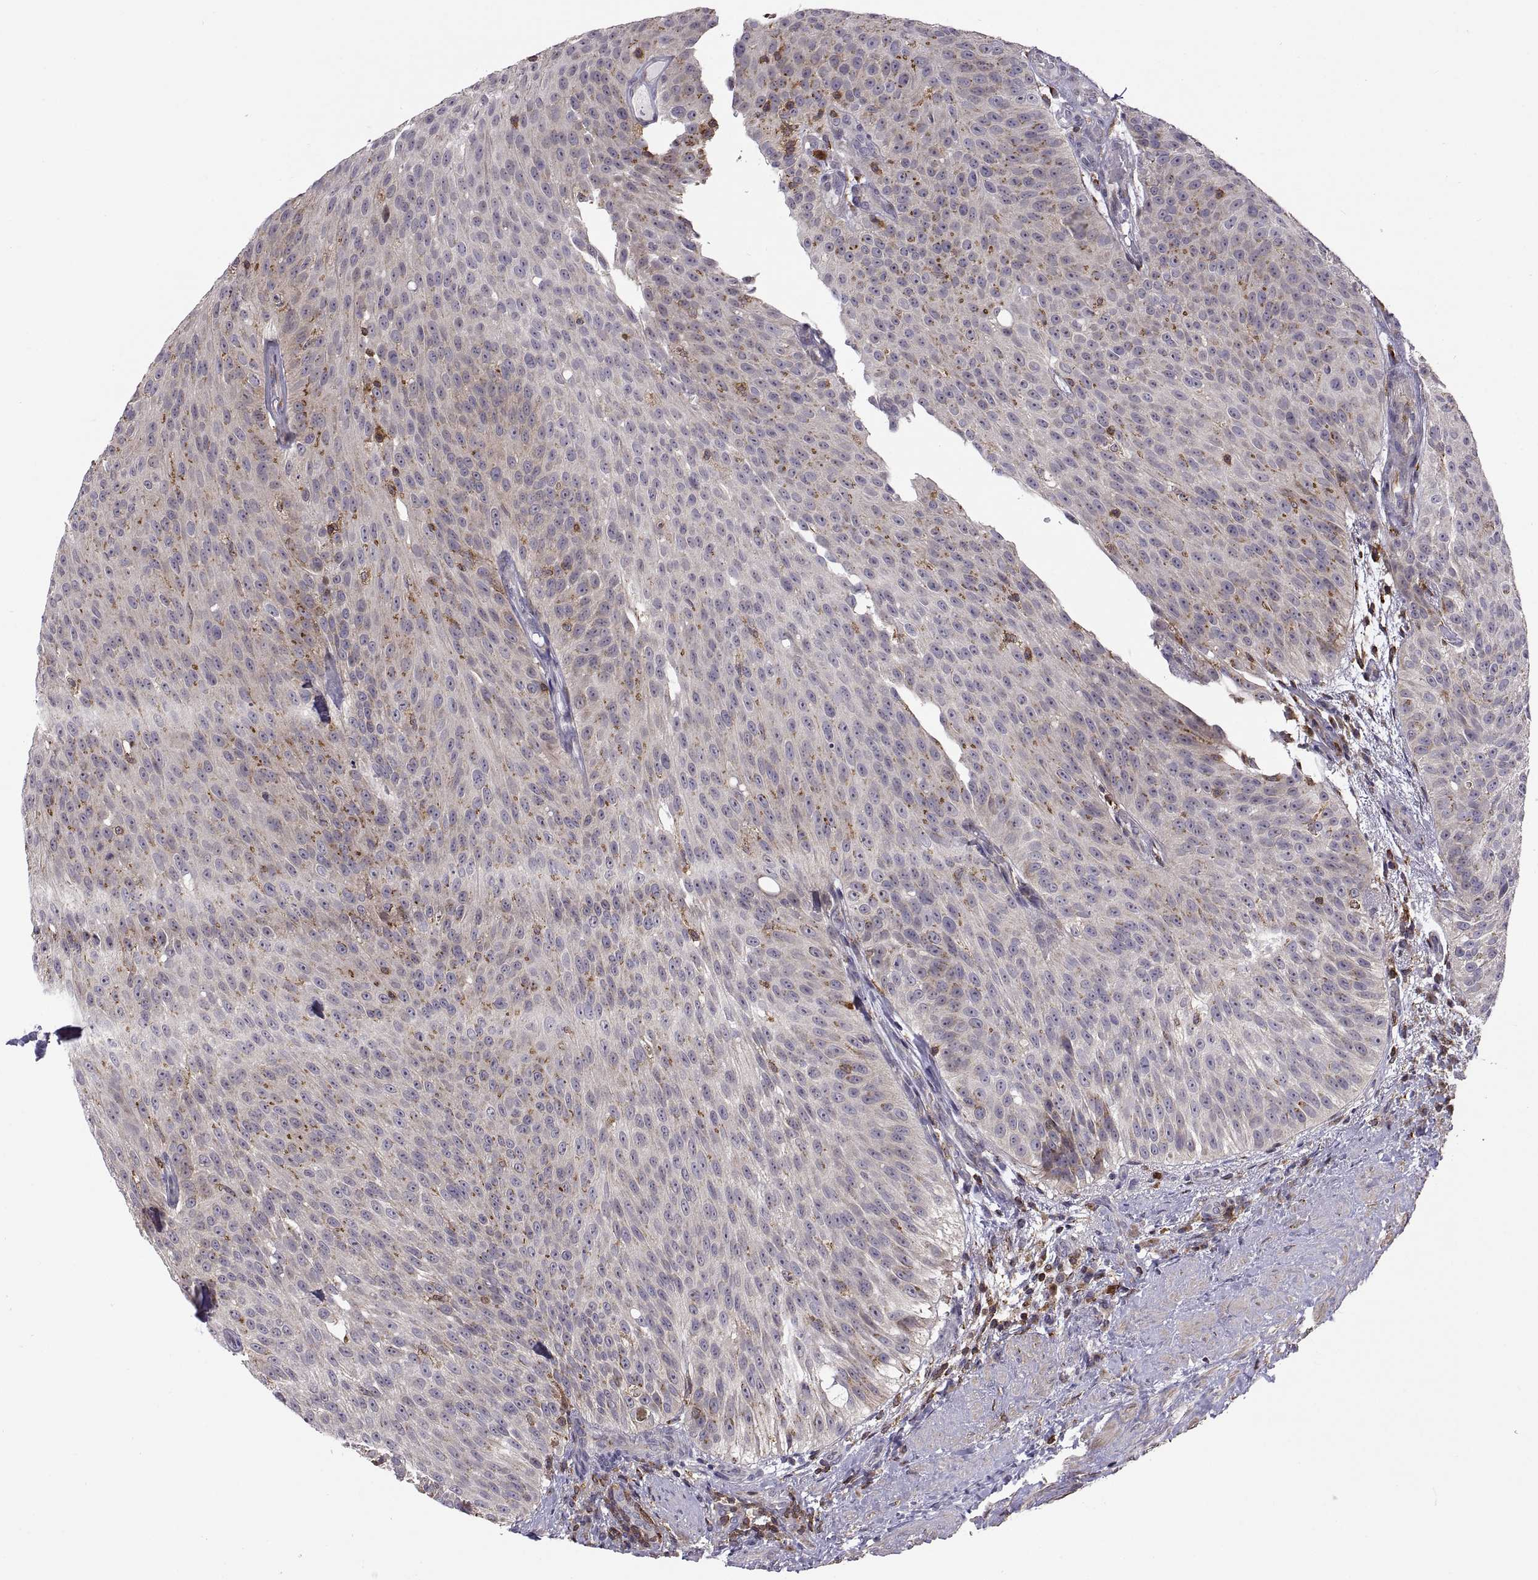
{"staining": {"intensity": "moderate", "quantity": "<25%", "location": "cytoplasmic/membranous"}, "tissue": "urothelial cancer", "cell_type": "Tumor cells", "image_type": "cancer", "snomed": [{"axis": "morphology", "description": "Urothelial carcinoma, Low grade"}, {"axis": "topography", "description": "Urinary bladder"}], "caption": "Low-grade urothelial carcinoma tissue displays moderate cytoplasmic/membranous staining in approximately <25% of tumor cells, visualized by immunohistochemistry. The protein of interest is stained brown, and the nuclei are stained in blue (DAB IHC with brightfield microscopy, high magnification).", "gene": "ACAP1", "patient": {"sex": "male", "age": 78}}